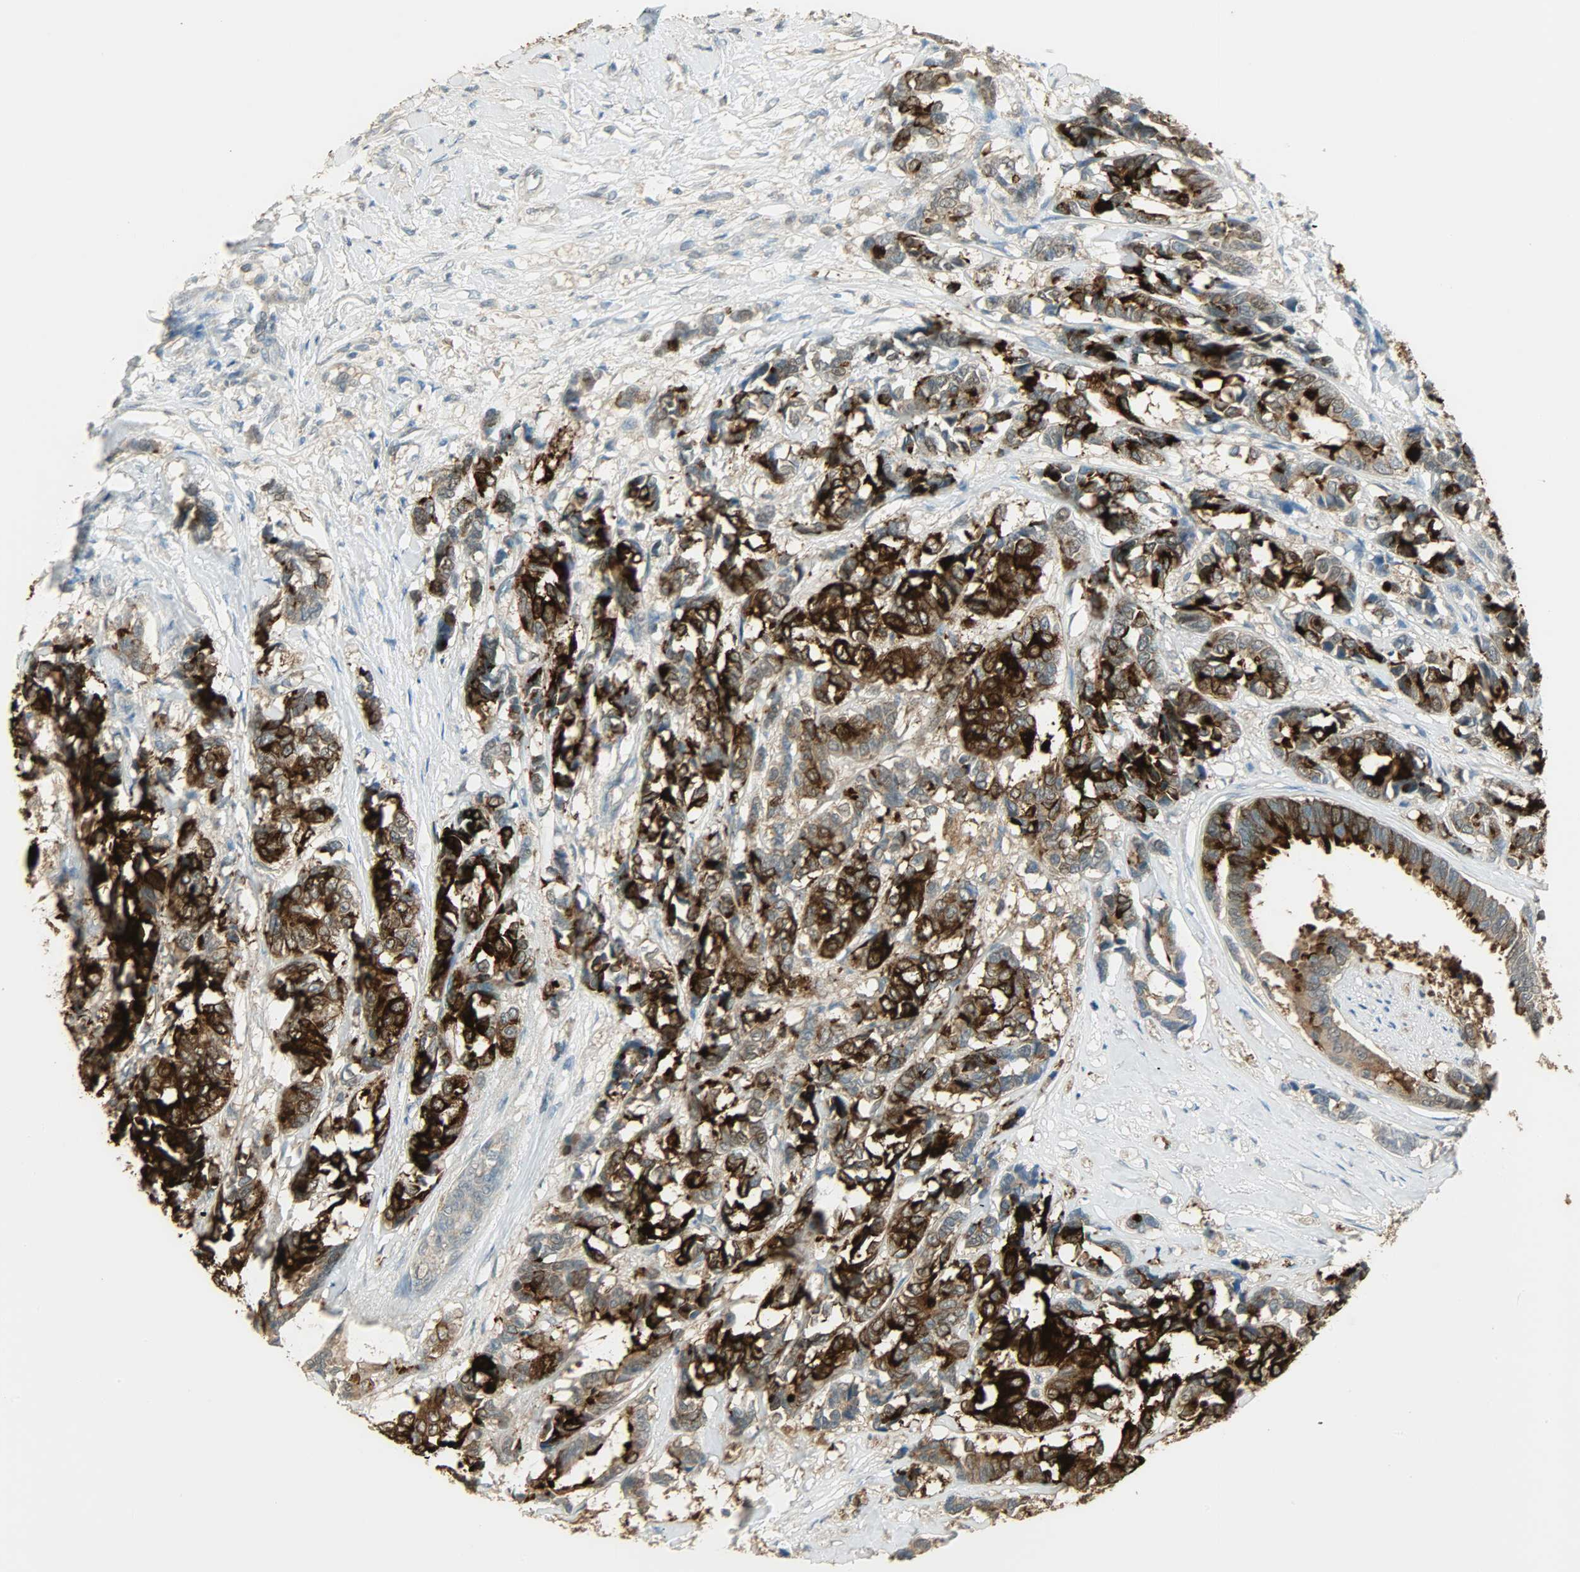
{"staining": {"intensity": "strong", "quantity": ">75%", "location": "cytoplasmic/membranous"}, "tissue": "breast cancer", "cell_type": "Tumor cells", "image_type": "cancer", "snomed": [{"axis": "morphology", "description": "Duct carcinoma"}, {"axis": "topography", "description": "Breast"}], "caption": "High-power microscopy captured an immunohistochemistry (IHC) image of breast cancer, revealing strong cytoplasmic/membranous staining in approximately >75% of tumor cells.", "gene": "PRMT5", "patient": {"sex": "female", "age": 87}}